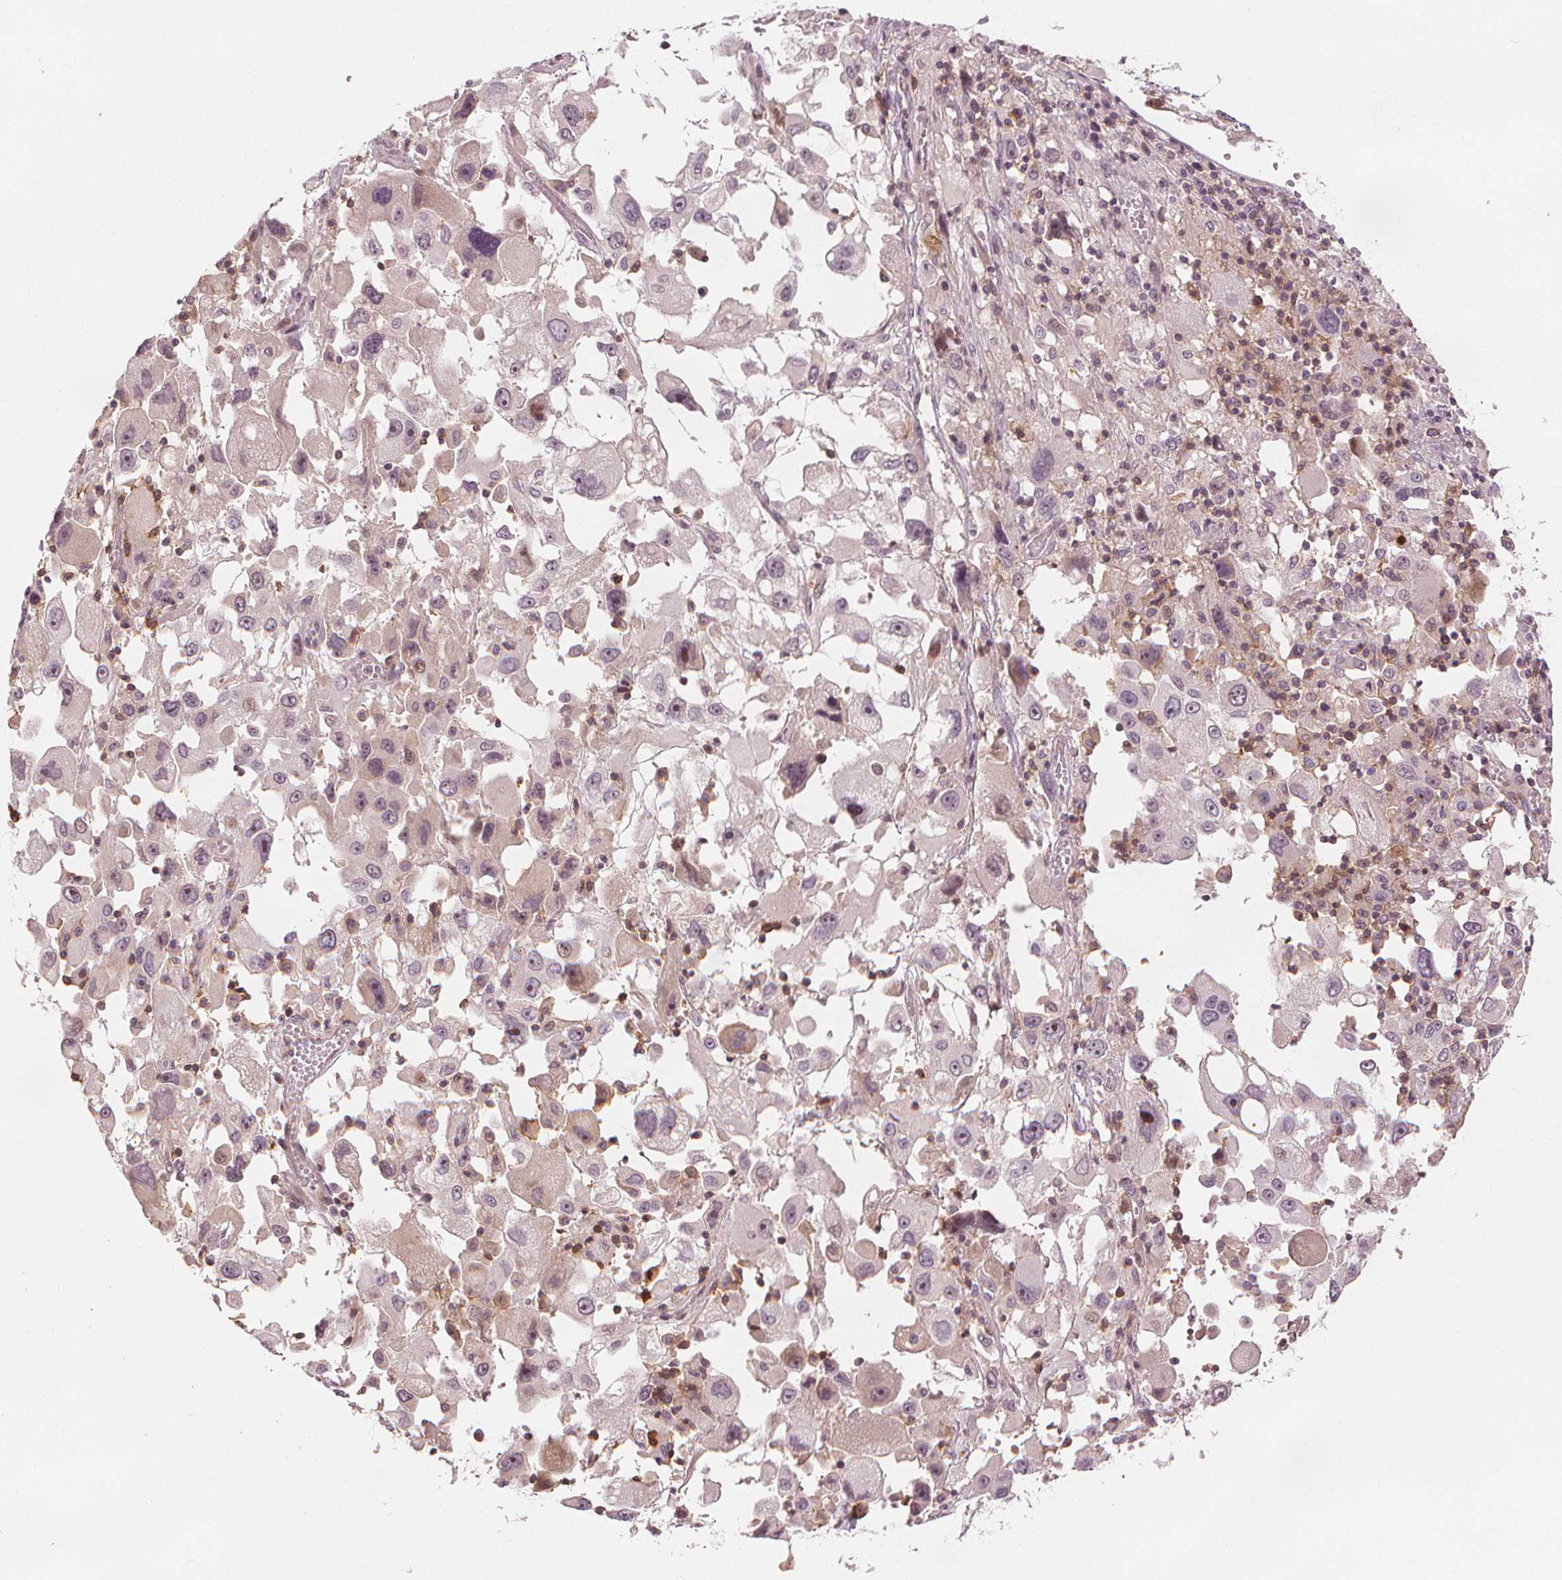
{"staining": {"intensity": "negative", "quantity": "none", "location": "none"}, "tissue": "melanoma", "cell_type": "Tumor cells", "image_type": "cancer", "snomed": [{"axis": "morphology", "description": "Malignant melanoma, Metastatic site"}, {"axis": "topography", "description": "Soft tissue"}], "caption": "The image reveals no staining of tumor cells in malignant melanoma (metastatic site).", "gene": "SLC34A1", "patient": {"sex": "male", "age": 50}}